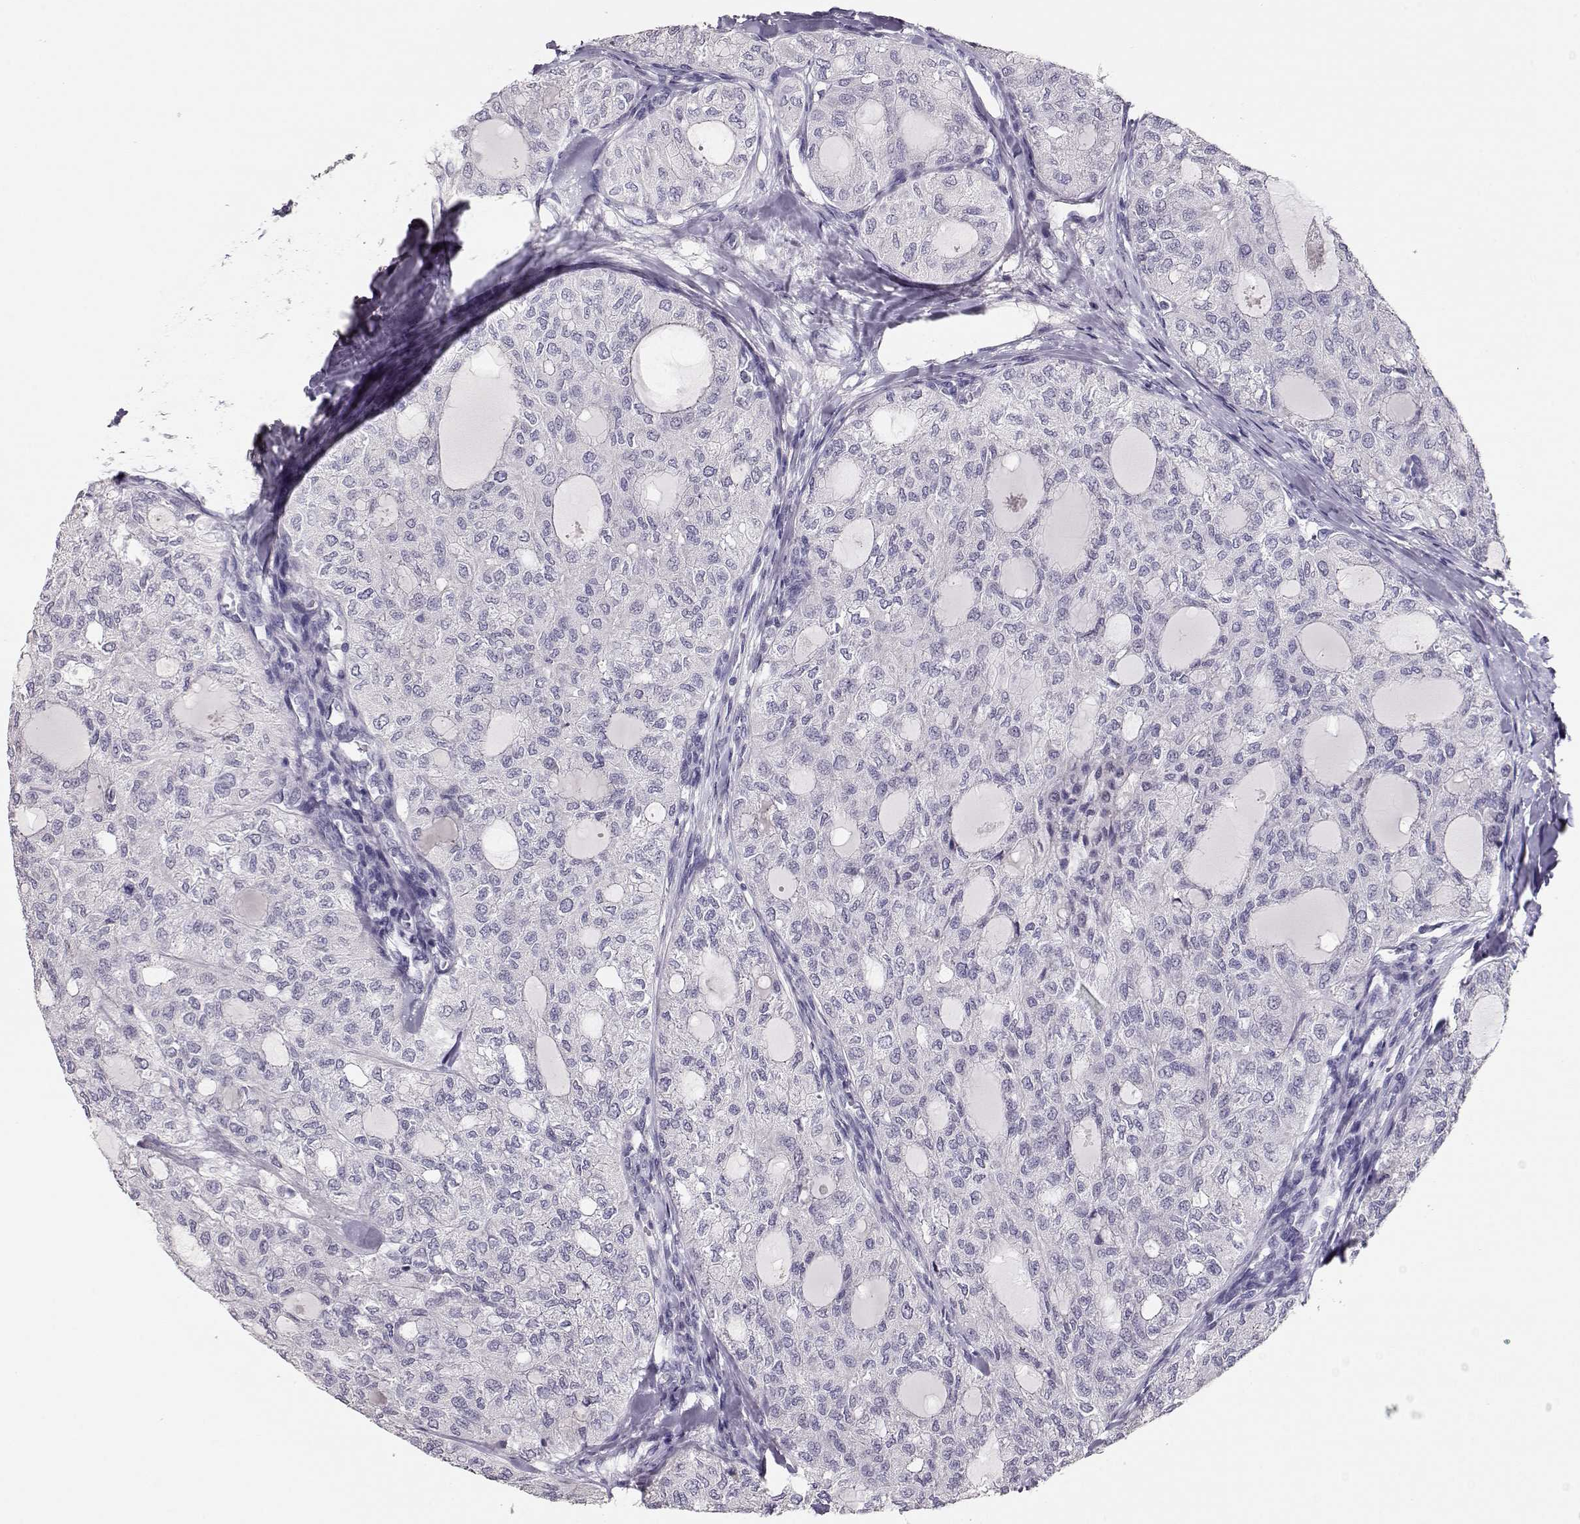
{"staining": {"intensity": "negative", "quantity": "none", "location": "none"}, "tissue": "thyroid cancer", "cell_type": "Tumor cells", "image_type": "cancer", "snomed": [{"axis": "morphology", "description": "Follicular adenoma carcinoma, NOS"}, {"axis": "topography", "description": "Thyroid gland"}], "caption": "Image shows no protein staining in tumor cells of thyroid cancer tissue. The staining is performed using DAB (3,3'-diaminobenzidine) brown chromogen with nuclei counter-stained in using hematoxylin.", "gene": "MAGEC1", "patient": {"sex": "male", "age": 75}}